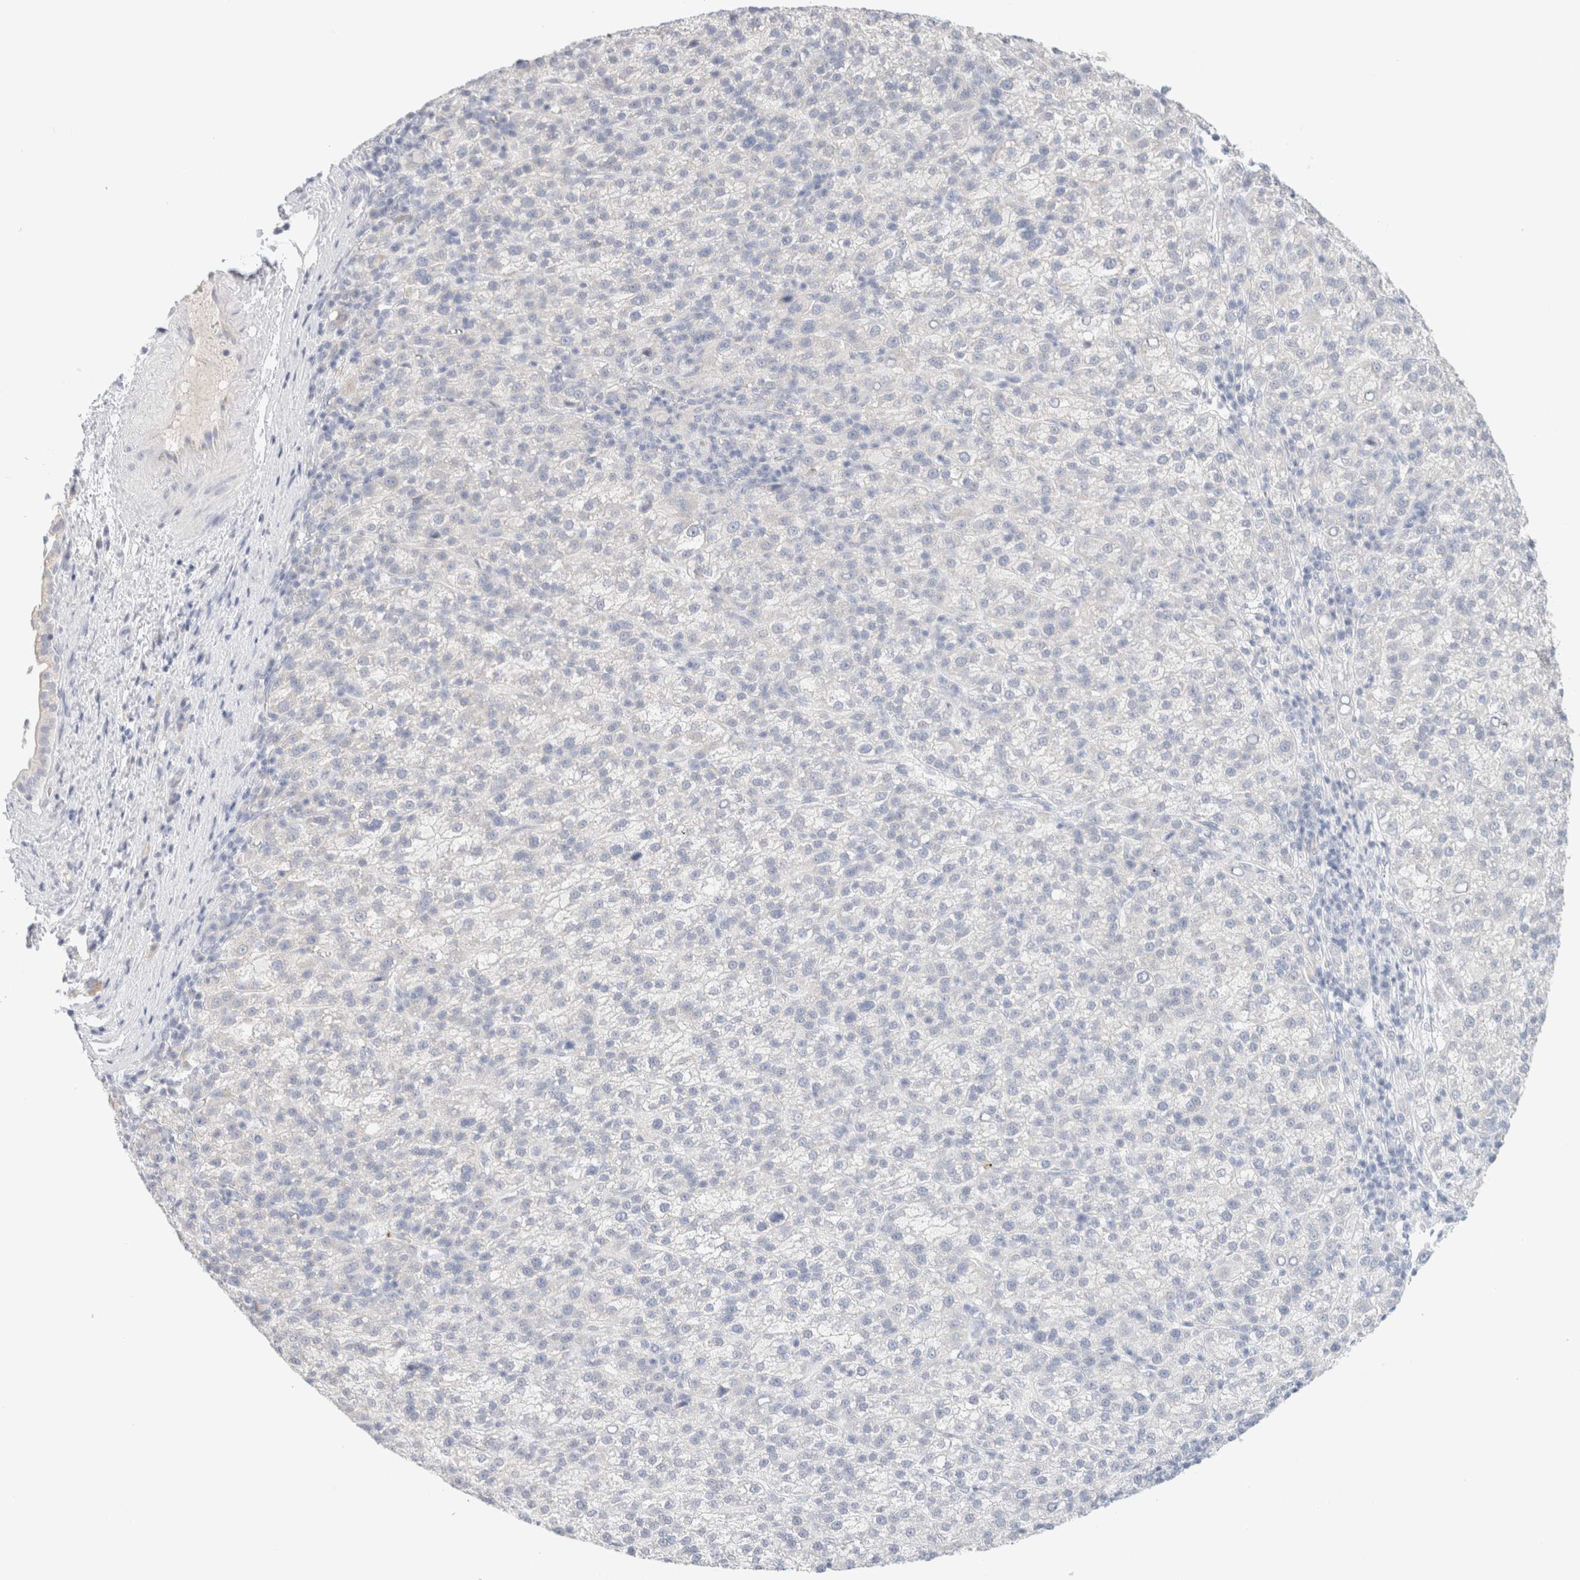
{"staining": {"intensity": "negative", "quantity": "none", "location": "none"}, "tissue": "liver cancer", "cell_type": "Tumor cells", "image_type": "cancer", "snomed": [{"axis": "morphology", "description": "Carcinoma, Hepatocellular, NOS"}, {"axis": "topography", "description": "Liver"}], "caption": "Tumor cells are negative for brown protein staining in liver cancer (hepatocellular carcinoma).", "gene": "HEXD", "patient": {"sex": "female", "age": 58}}